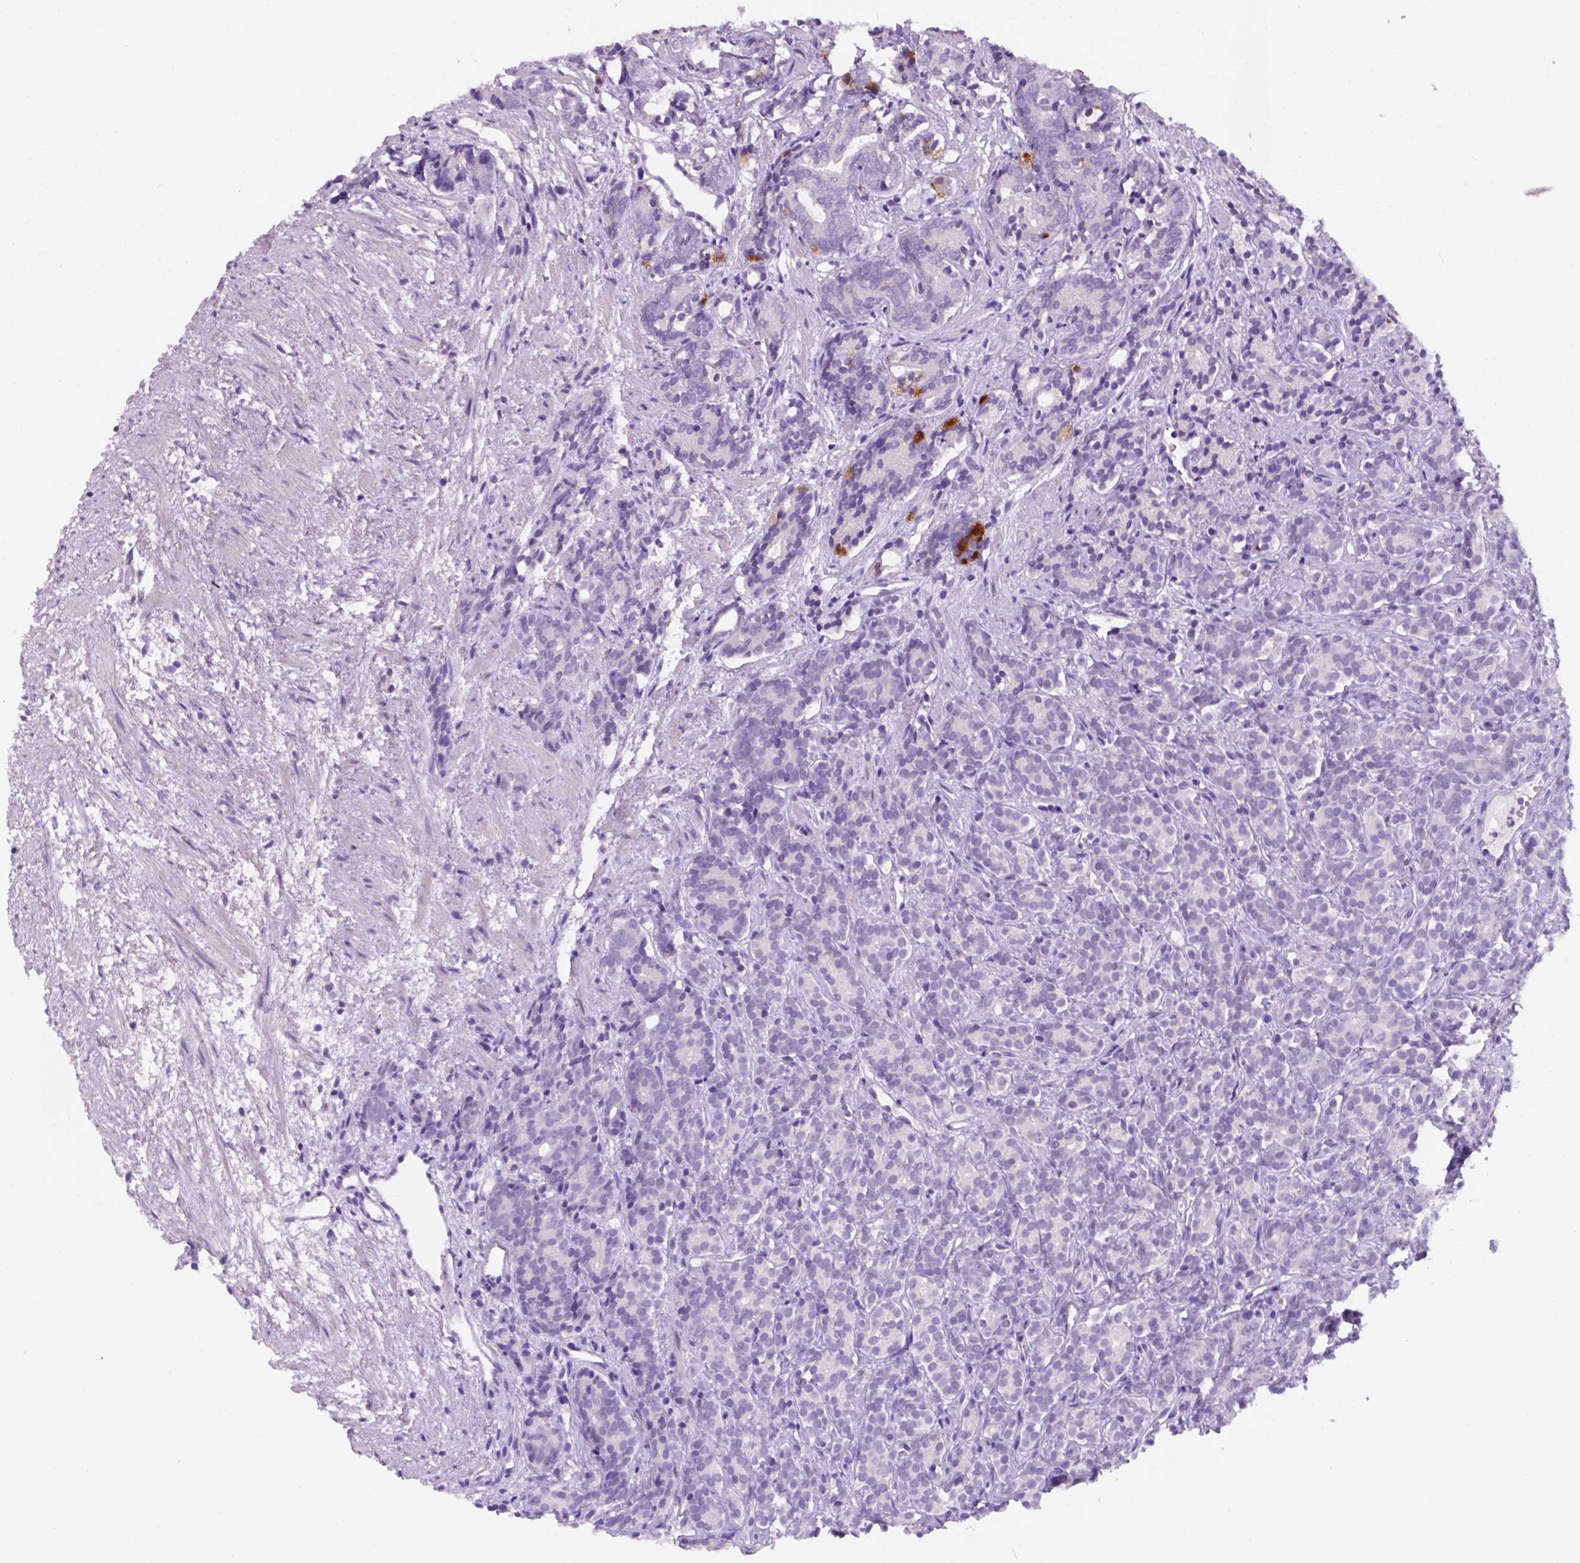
{"staining": {"intensity": "negative", "quantity": "none", "location": "none"}, "tissue": "prostate cancer", "cell_type": "Tumor cells", "image_type": "cancer", "snomed": [{"axis": "morphology", "description": "Adenocarcinoma, High grade"}, {"axis": "topography", "description": "Prostate"}], "caption": "DAB (3,3'-diaminobenzidine) immunohistochemical staining of high-grade adenocarcinoma (prostate) exhibits no significant expression in tumor cells.", "gene": "EBLN2", "patient": {"sex": "male", "age": 84}}